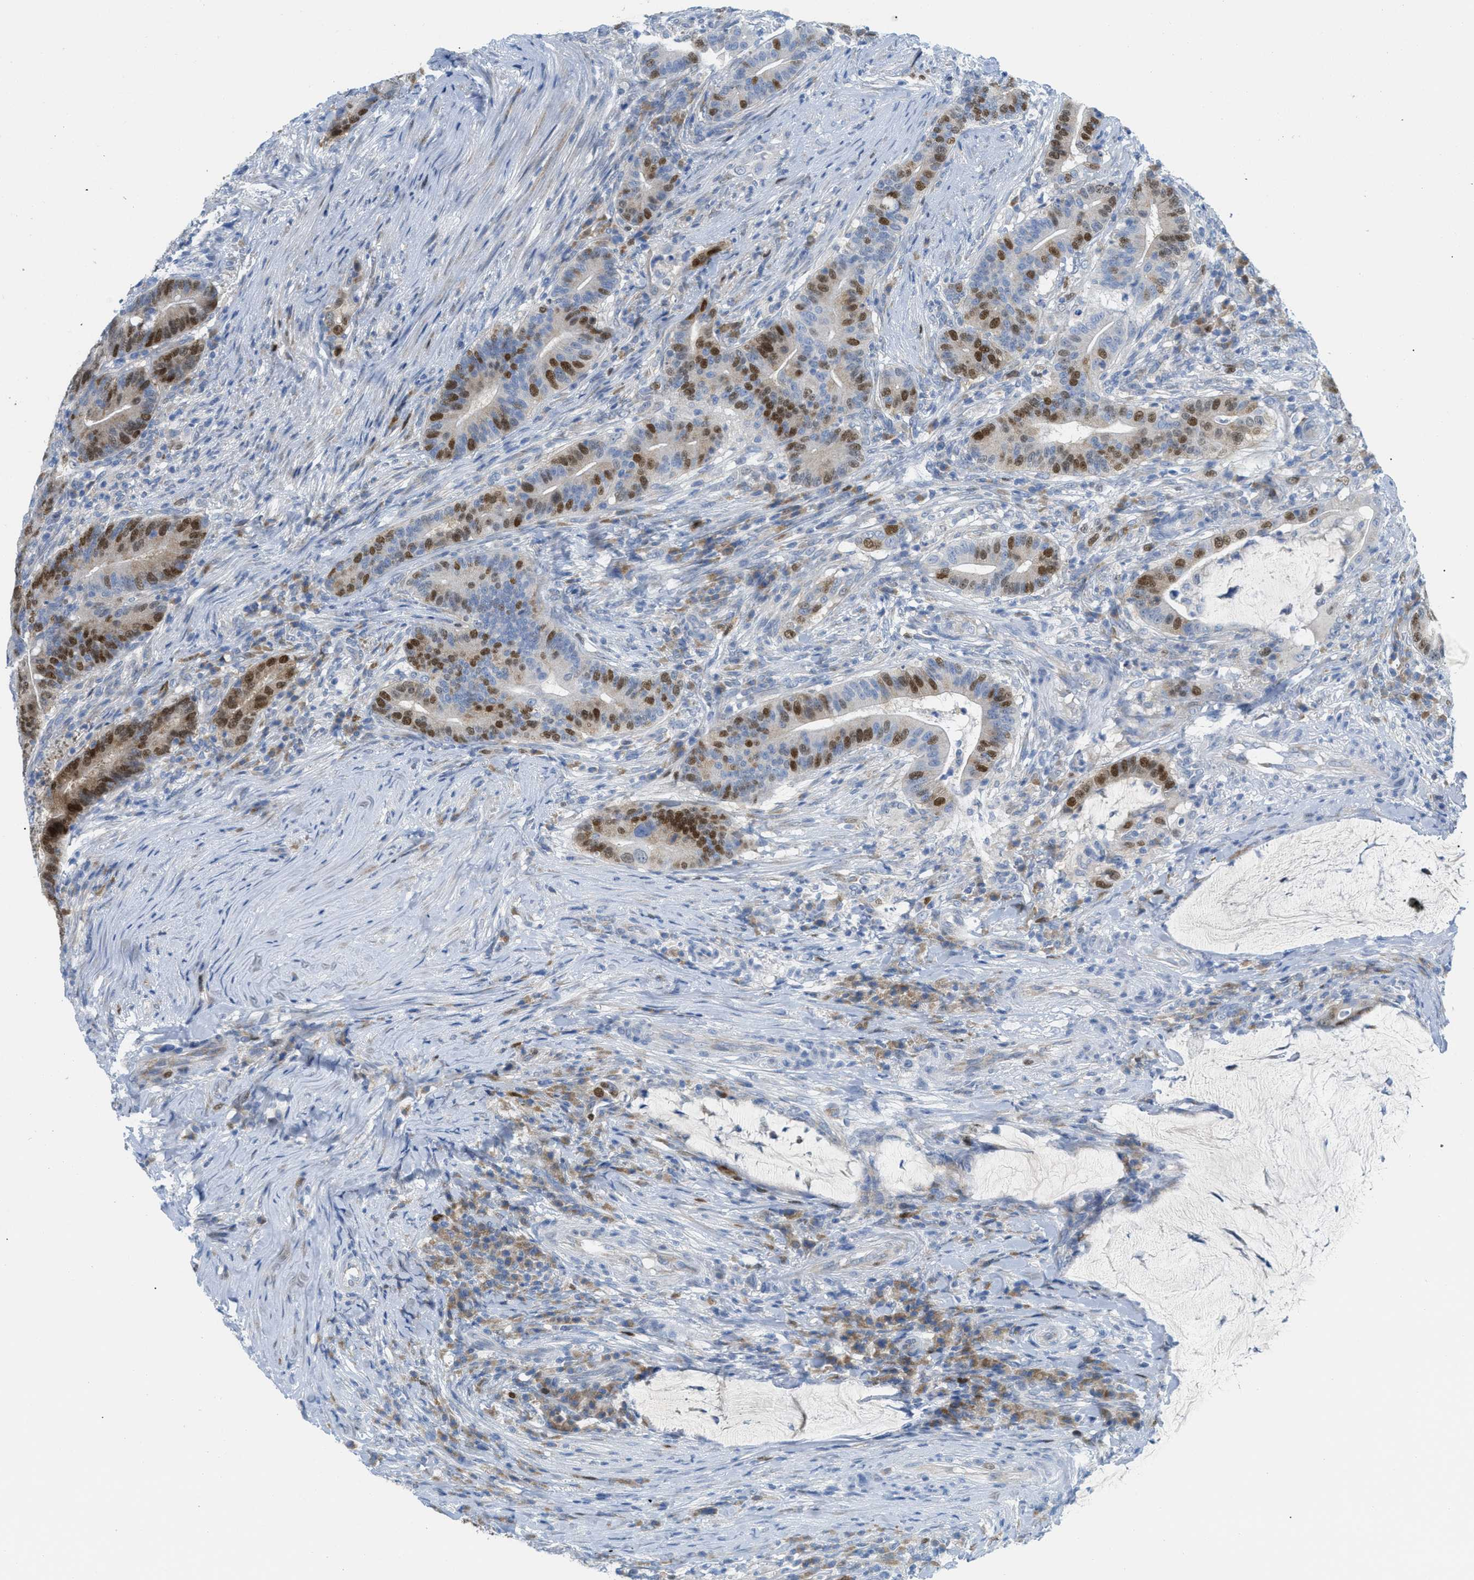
{"staining": {"intensity": "strong", "quantity": "25%-75%", "location": "cytoplasmic/membranous,nuclear"}, "tissue": "colorectal cancer", "cell_type": "Tumor cells", "image_type": "cancer", "snomed": [{"axis": "morphology", "description": "Normal tissue, NOS"}, {"axis": "morphology", "description": "Adenocarcinoma, NOS"}, {"axis": "topography", "description": "Colon"}], "caption": "Immunohistochemical staining of human colorectal adenocarcinoma shows high levels of strong cytoplasmic/membranous and nuclear protein staining in approximately 25%-75% of tumor cells. The protein of interest is shown in brown color, while the nuclei are stained blue.", "gene": "ORC6", "patient": {"sex": "female", "age": 66}}